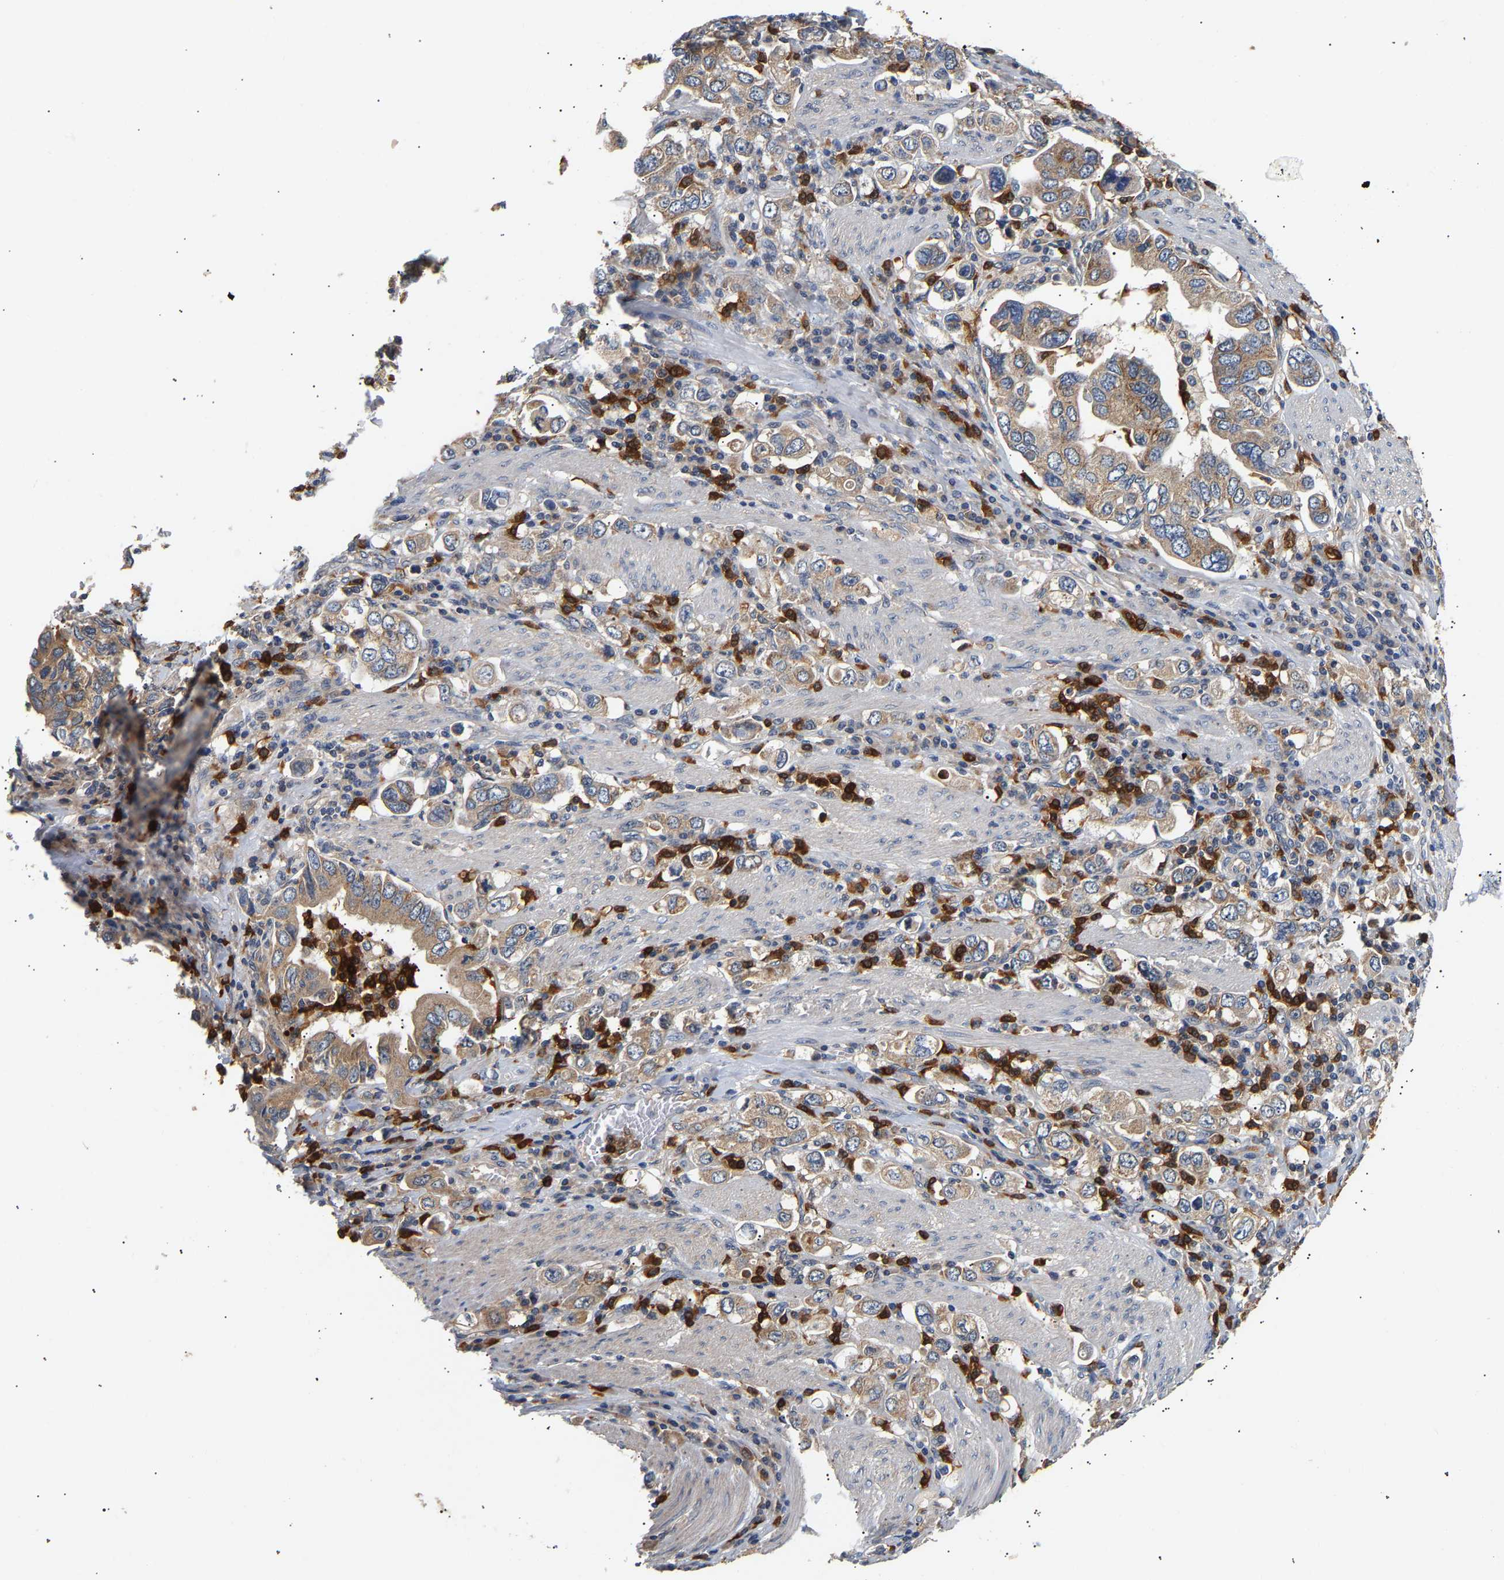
{"staining": {"intensity": "moderate", "quantity": ">75%", "location": "cytoplasmic/membranous"}, "tissue": "stomach cancer", "cell_type": "Tumor cells", "image_type": "cancer", "snomed": [{"axis": "morphology", "description": "Adenocarcinoma, NOS"}, {"axis": "topography", "description": "Stomach, upper"}], "caption": "Human adenocarcinoma (stomach) stained with a protein marker displays moderate staining in tumor cells.", "gene": "PPID", "patient": {"sex": "male", "age": 62}}